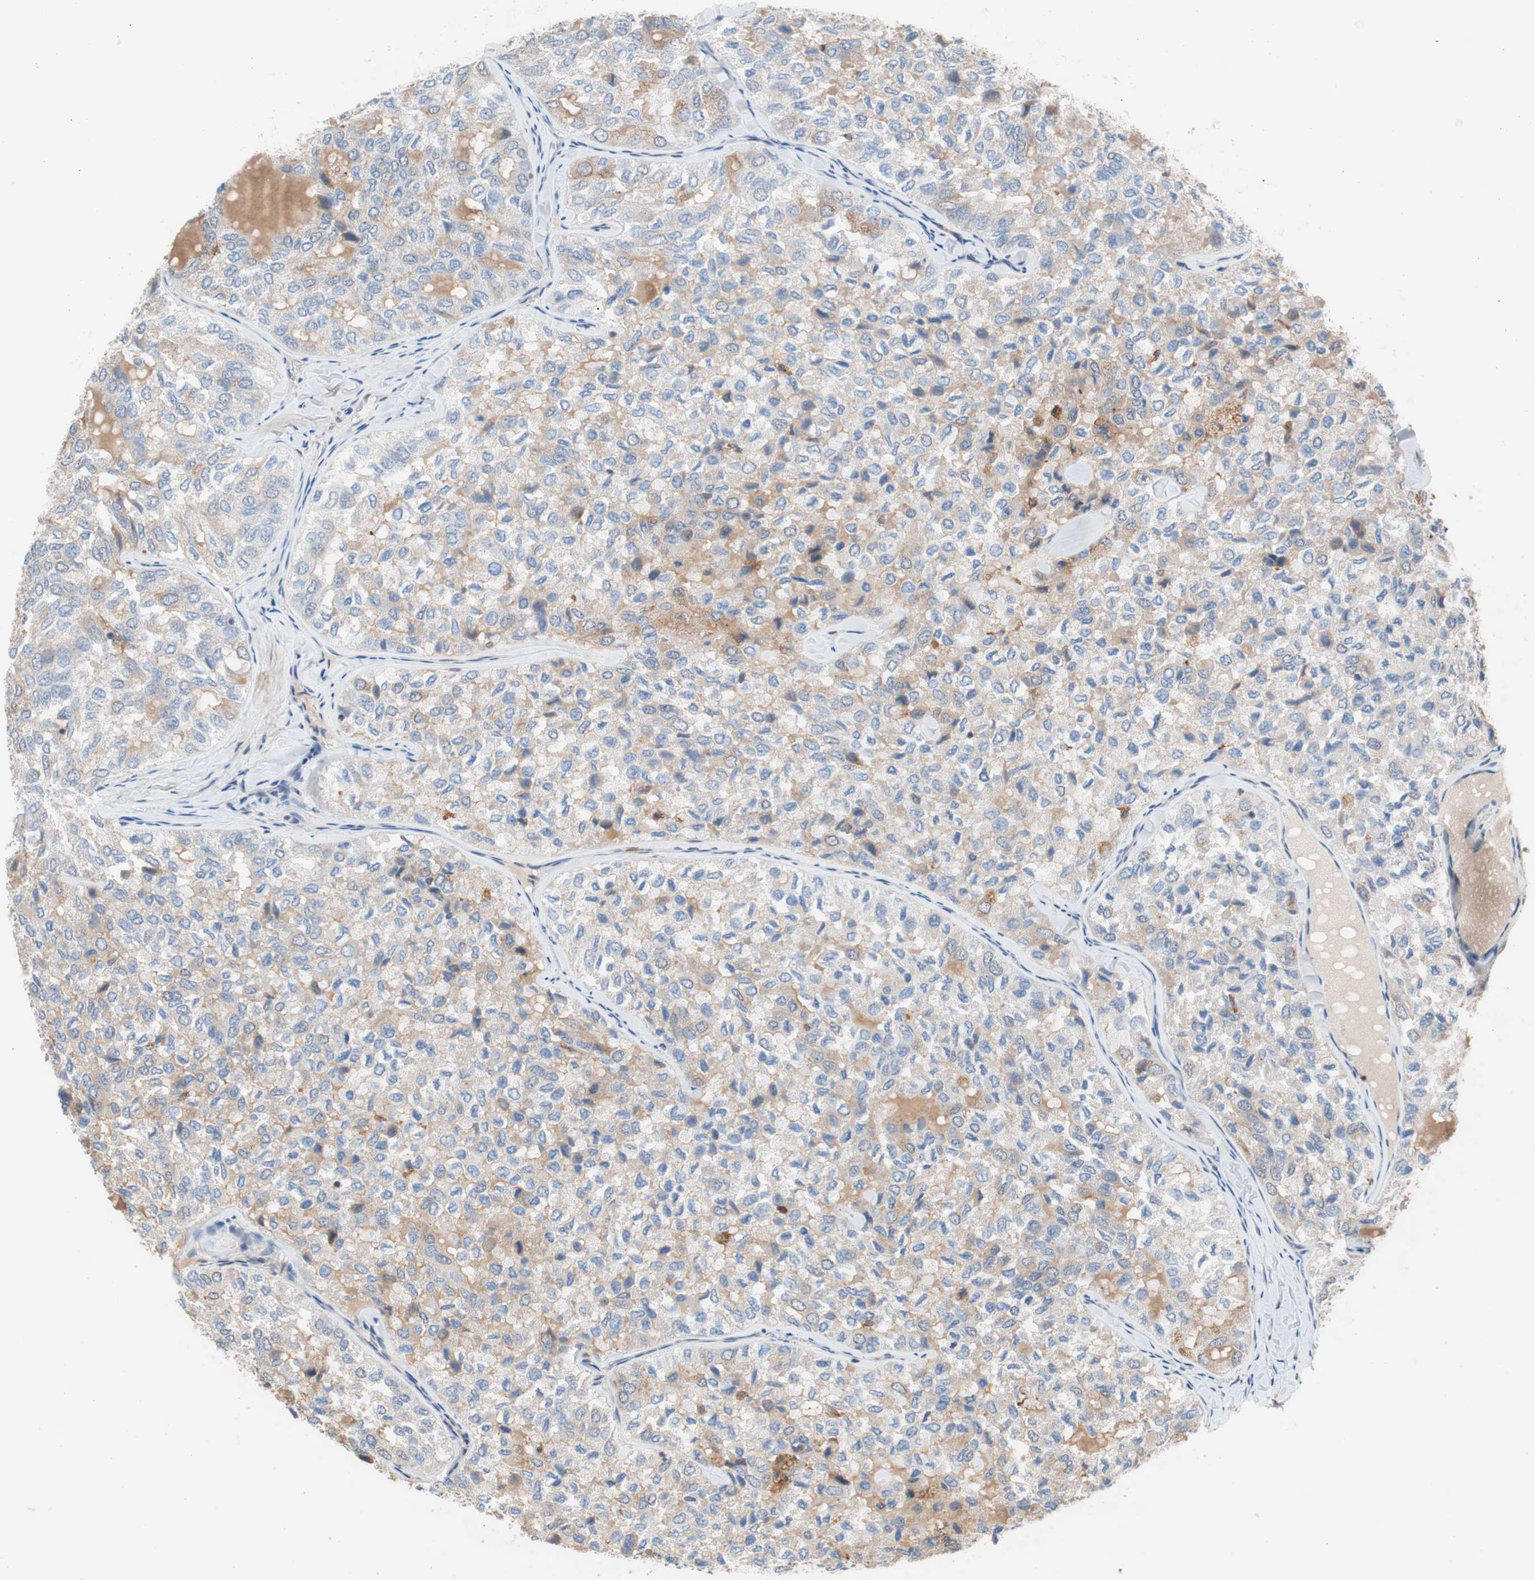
{"staining": {"intensity": "weak", "quantity": "25%-75%", "location": "cytoplasmic/membranous"}, "tissue": "thyroid cancer", "cell_type": "Tumor cells", "image_type": "cancer", "snomed": [{"axis": "morphology", "description": "Follicular adenoma carcinoma, NOS"}, {"axis": "topography", "description": "Thyroid gland"}], "caption": "This image exhibits thyroid cancer stained with immunohistochemistry to label a protein in brown. The cytoplasmic/membranous of tumor cells show weak positivity for the protein. Nuclei are counter-stained blue.", "gene": "LITAF", "patient": {"sex": "male", "age": 75}}